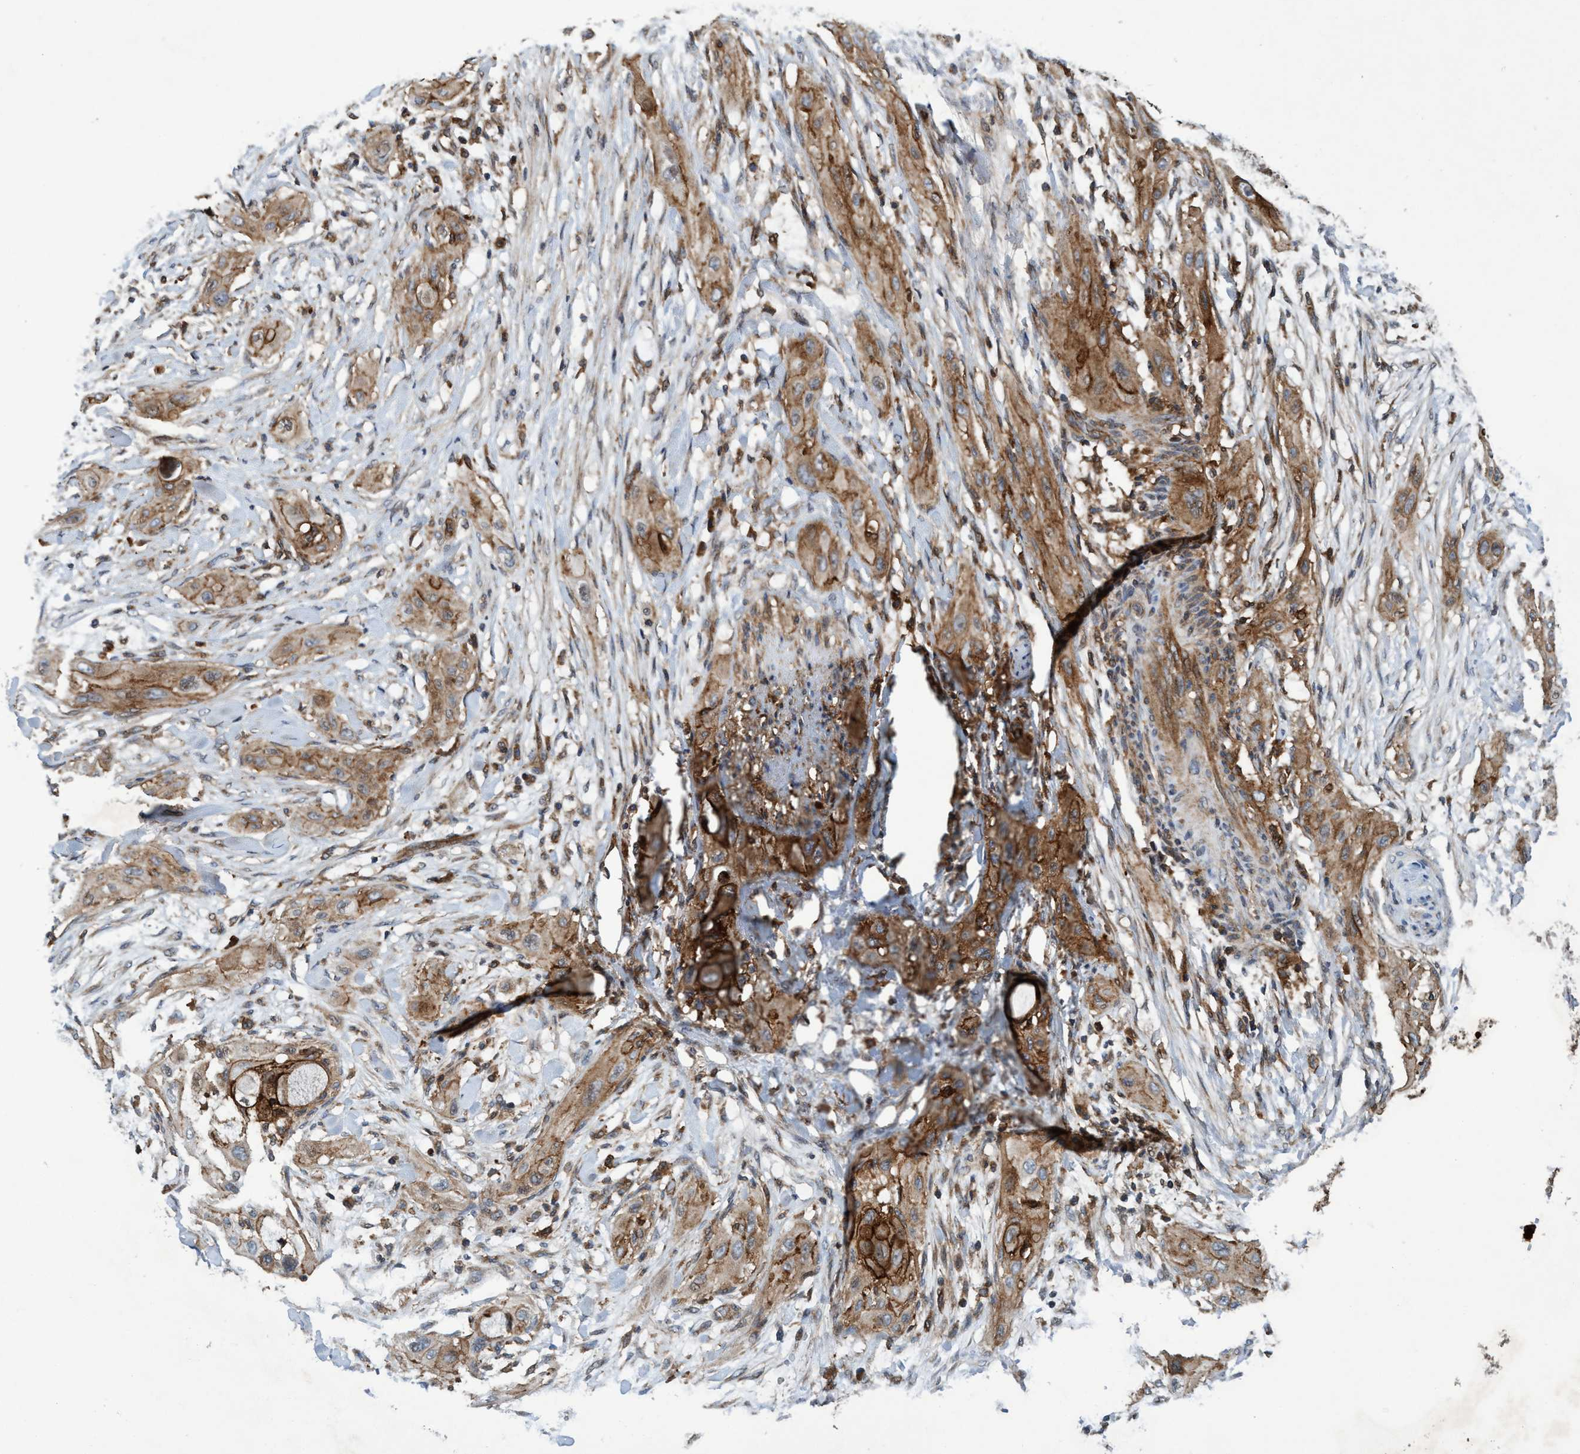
{"staining": {"intensity": "moderate", "quantity": ">75%", "location": "cytoplasmic/membranous"}, "tissue": "lung cancer", "cell_type": "Tumor cells", "image_type": "cancer", "snomed": [{"axis": "morphology", "description": "Squamous cell carcinoma, NOS"}, {"axis": "topography", "description": "Lung"}], "caption": "Protein expression analysis of human lung cancer reveals moderate cytoplasmic/membranous staining in about >75% of tumor cells.", "gene": "SLC16A3", "patient": {"sex": "female", "age": 47}}